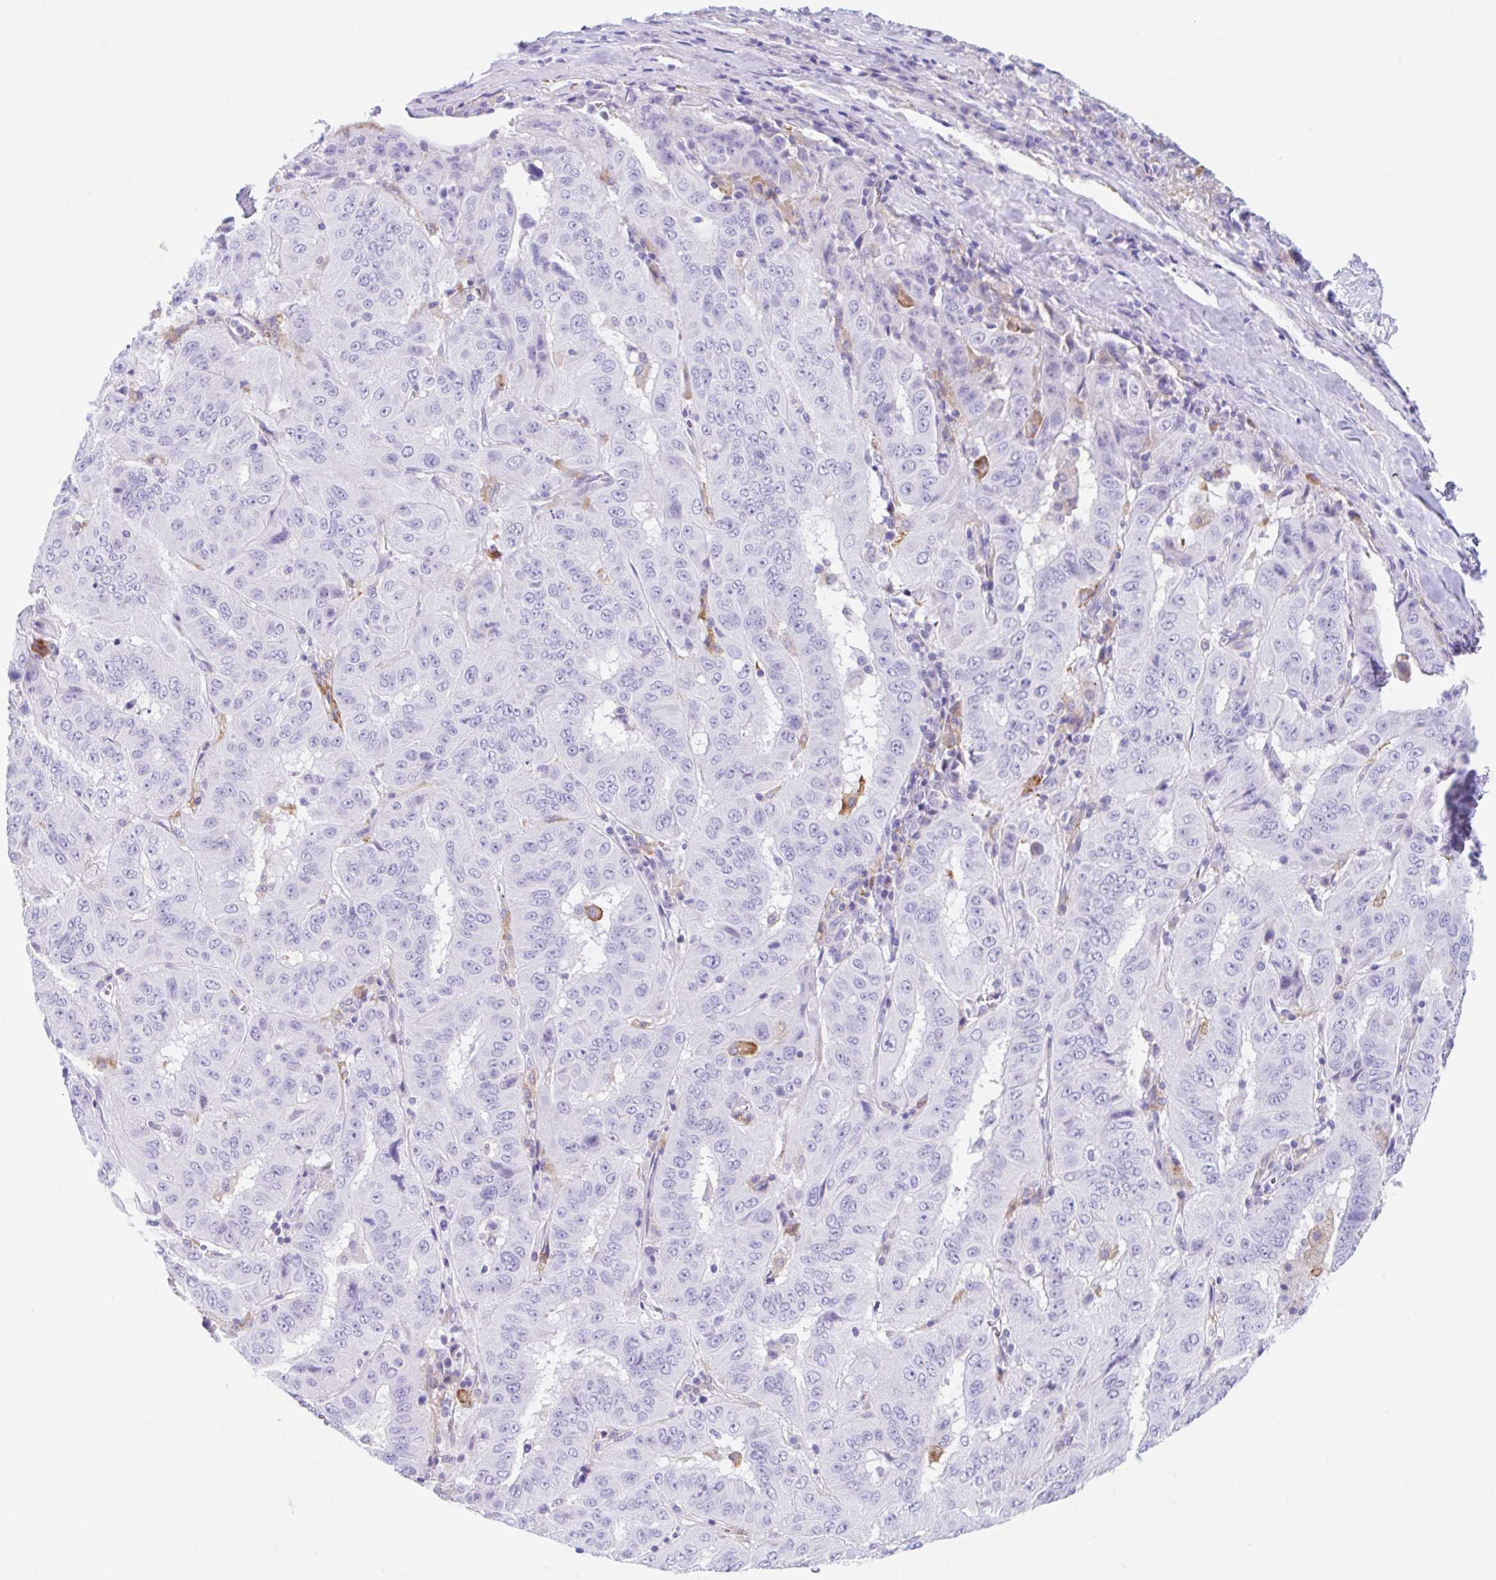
{"staining": {"intensity": "negative", "quantity": "none", "location": "none"}, "tissue": "pancreatic cancer", "cell_type": "Tumor cells", "image_type": "cancer", "snomed": [{"axis": "morphology", "description": "Adenocarcinoma, NOS"}, {"axis": "topography", "description": "Pancreas"}], "caption": "Immunohistochemistry of human pancreatic adenocarcinoma shows no expression in tumor cells.", "gene": "ANKRD9", "patient": {"sex": "male", "age": 63}}